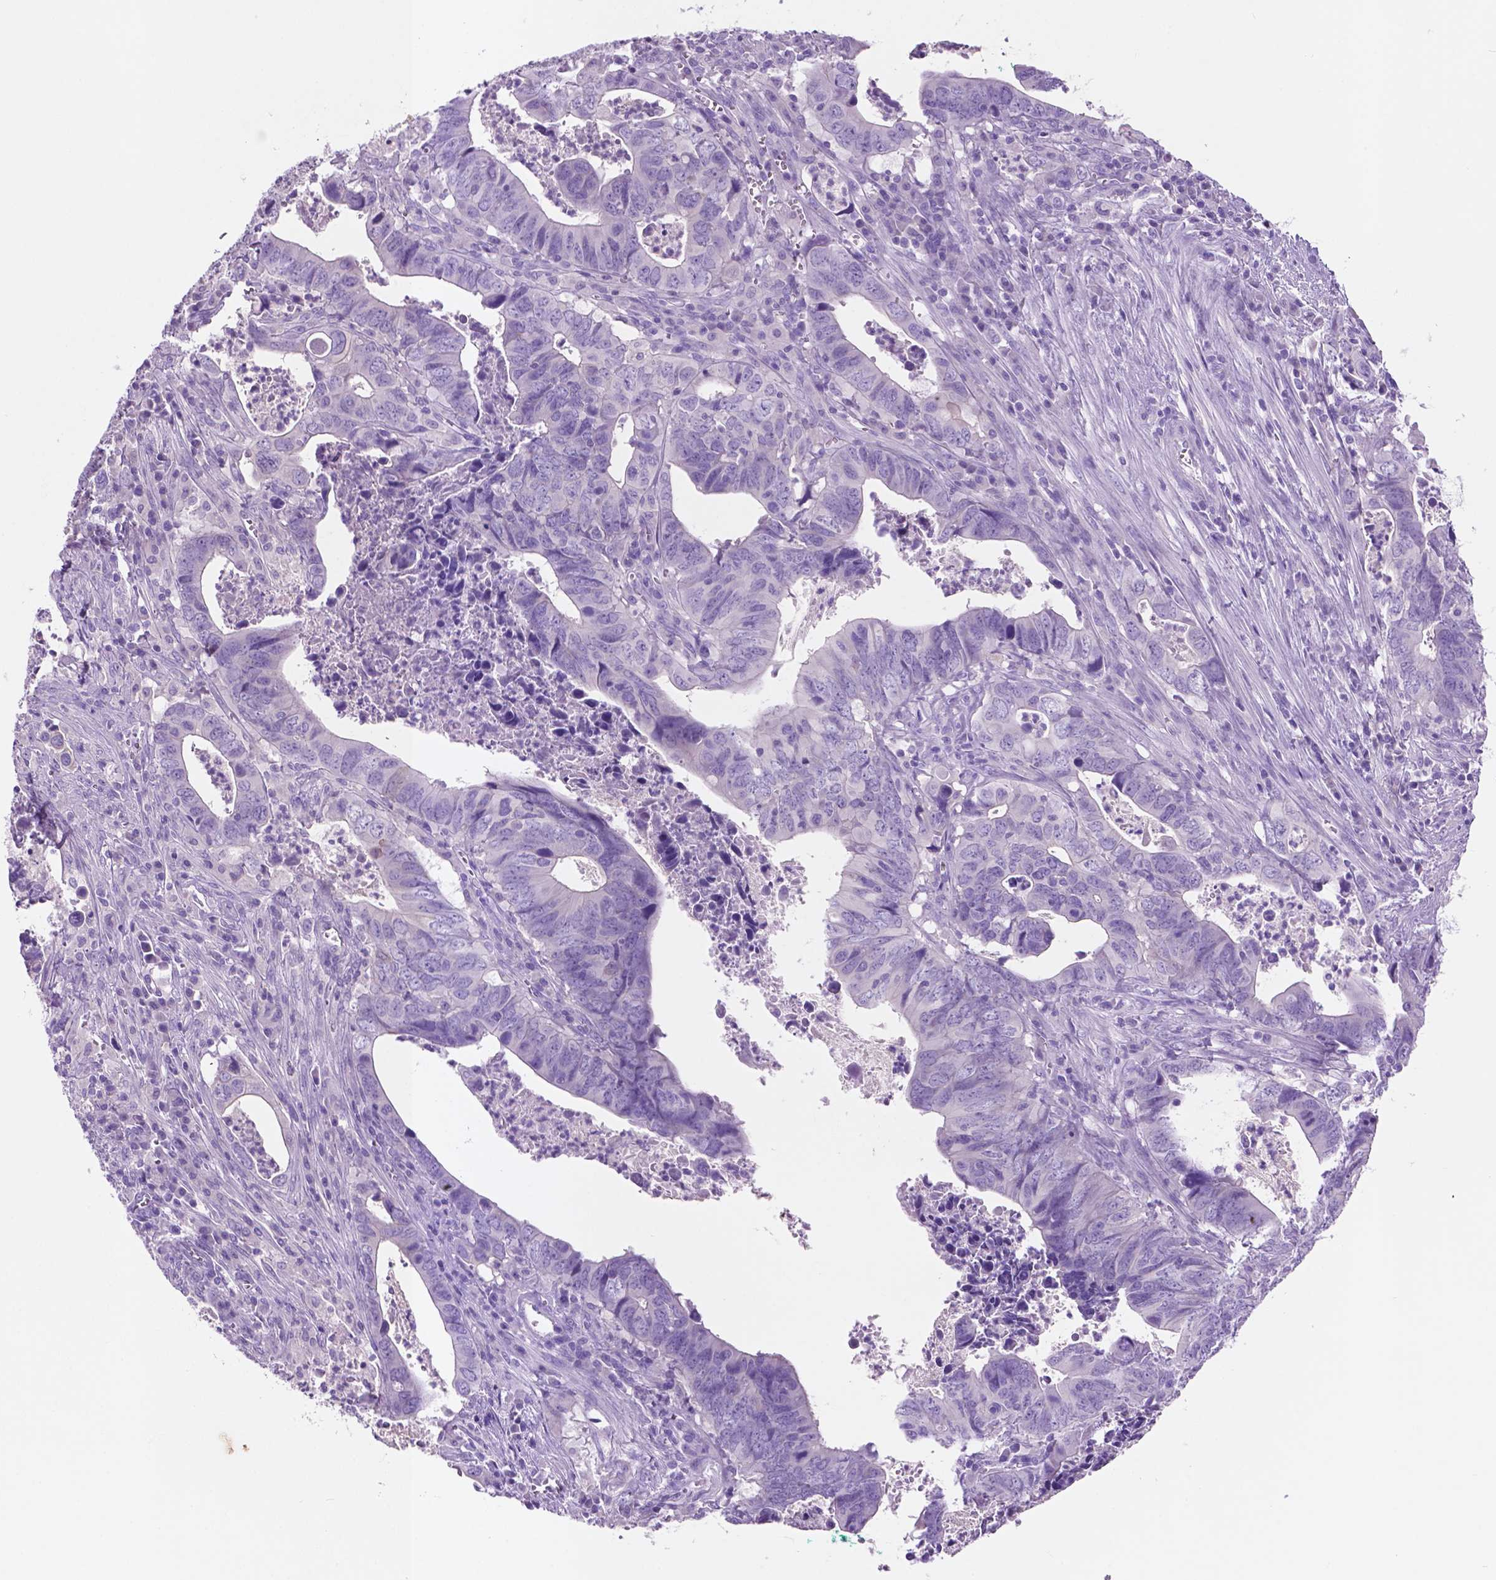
{"staining": {"intensity": "negative", "quantity": "none", "location": "none"}, "tissue": "colorectal cancer", "cell_type": "Tumor cells", "image_type": "cancer", "snomed": [{"axis": "morphology", "description": "Adenocarcinoma, NOS"}, {"axis": "topography", "description": "Colon"}], "caption": "This micrograph is of colorectal adenocarcinoma stained with immunohistochemistry to label a protein in brown with the nuclei are counter-stained blue. There is no staining in tumor cells. (DAB immunohistochemistry (IHC) with hematoxylin counter stain).", "gene": "POU4F1", "patient": {"sex": "female", "age": 82}}